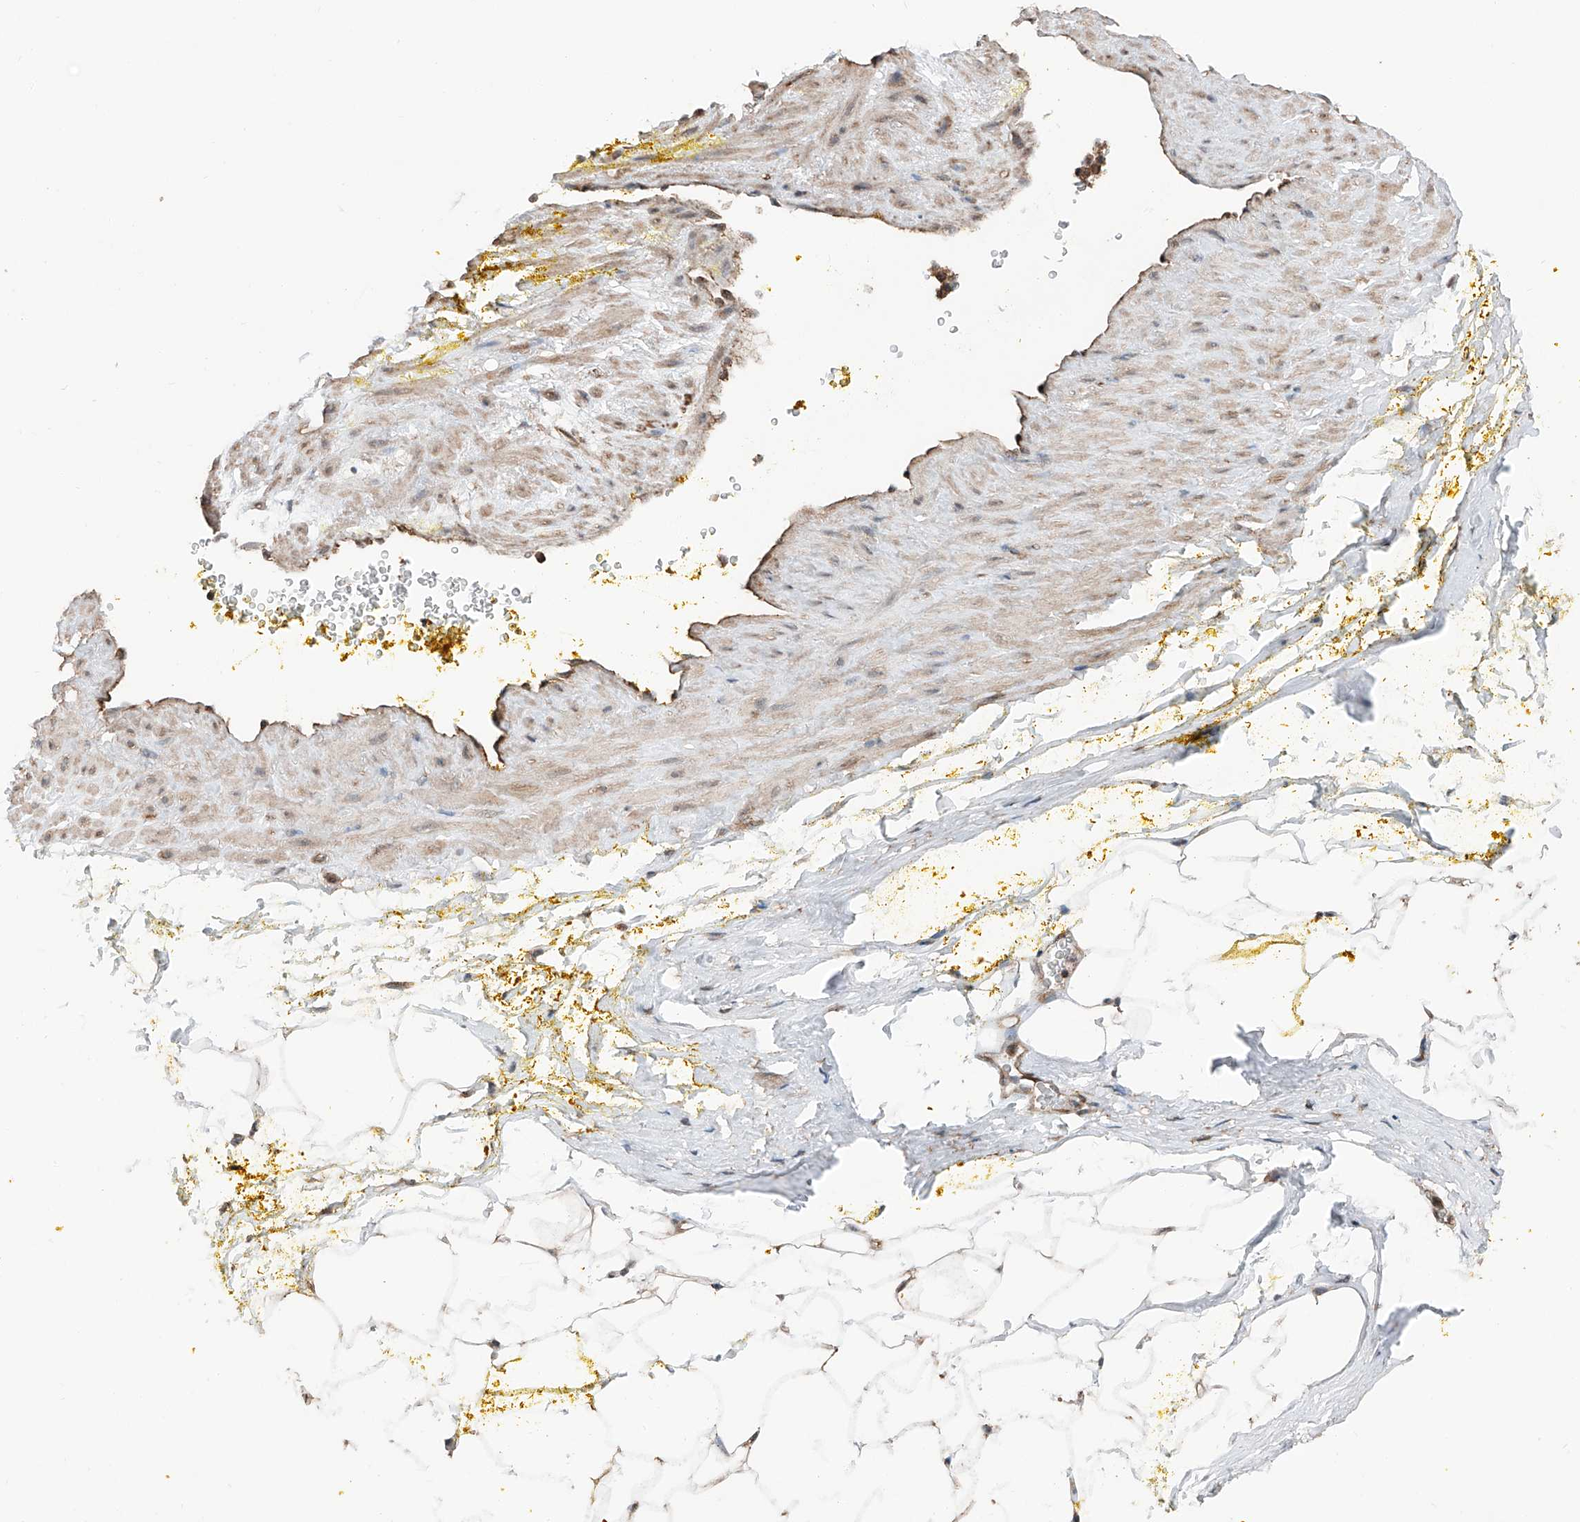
{"staining": {"intensity": "moderate", "quantity": "25%-75%", "location": "cytoplasmic/membranous,nuclear"}, "tissue": "adipose tissue", "cell_type": "Adipocytes", "image_type": "normal", "snomed": [{"axis": "morphology", "description": "Normal tissue, NOS"}, {"axis": "morphology", "description": "Adenocarcinoma, Low grade"}, {"axis": "topography", "description": "Prostate"}, {"axis": "topography", "description": "Peripheral nerve tissue"}], "caption": "This is an image of immunohistochemistry (IHC) staining of normal adipose tissue, which shows moderate expression in the cytoplasmic/membranous,nuclear of adipocytes.", "gene": "ZNF445", "patient": {"sex": "male", "age": 63}}